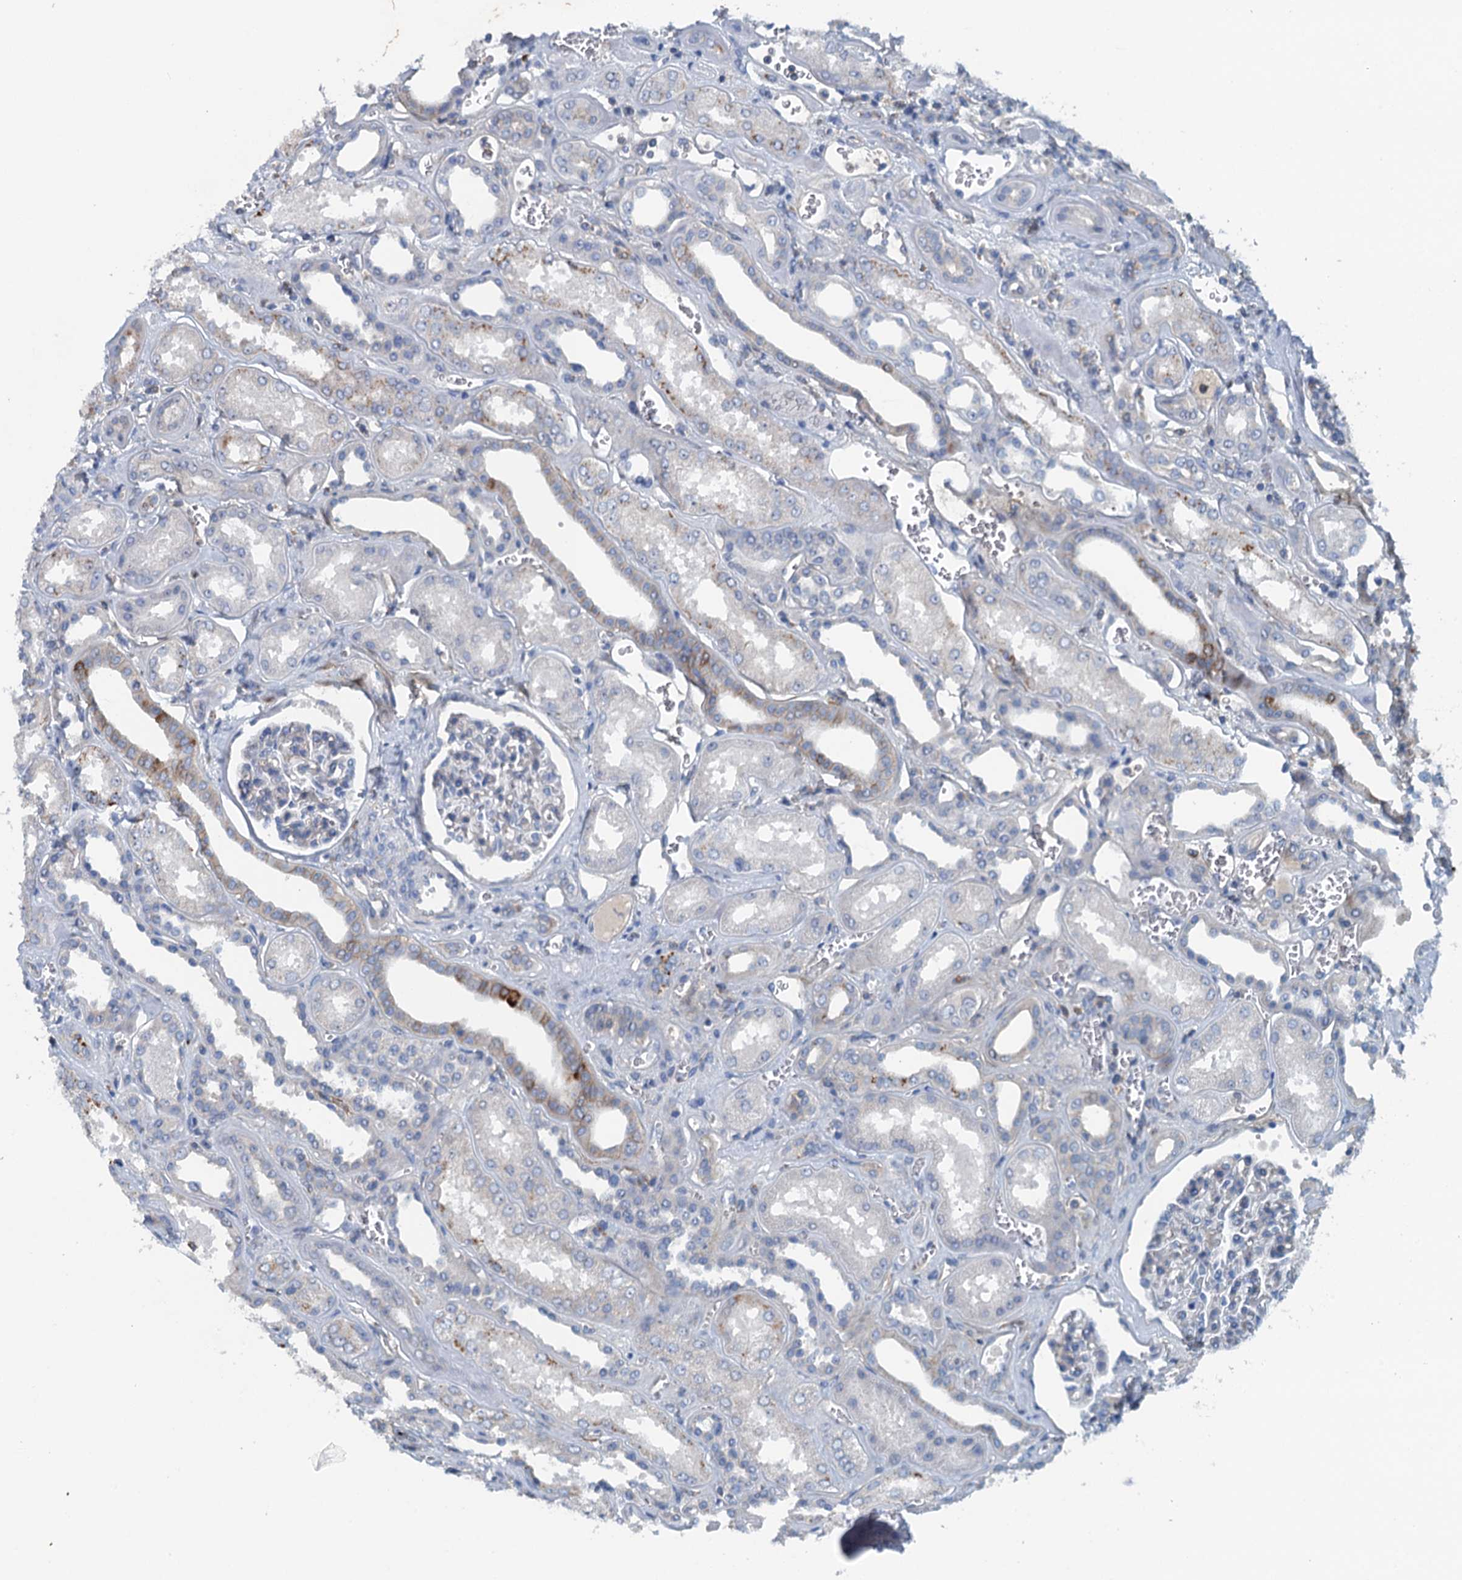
{"staining": {"intensity": "negative", "quantity": "none", "location": "none"}, "tissue": "kidney", "cell_type": "Cells in glomeruli", "image_type": "normal", "snomed": [{"axis": "morphology", "description": "Normal tissue, NOS"}, {"axis": "morphology", "description": "Adenocarcinoma, NOS"}, {"axis": "topography", "description": "Kidney"}], "caption": "Immunohistochemistry micrograph of unremarkable kidney stained for a protein (brown), which shows no staining in cells in glomeruli. The staining is performed using DAB brown chromogen with nuclei counter-stained in using hematoxylin.", "gene": "THAP10", "patient": {"sex": "female", "age": 68}}